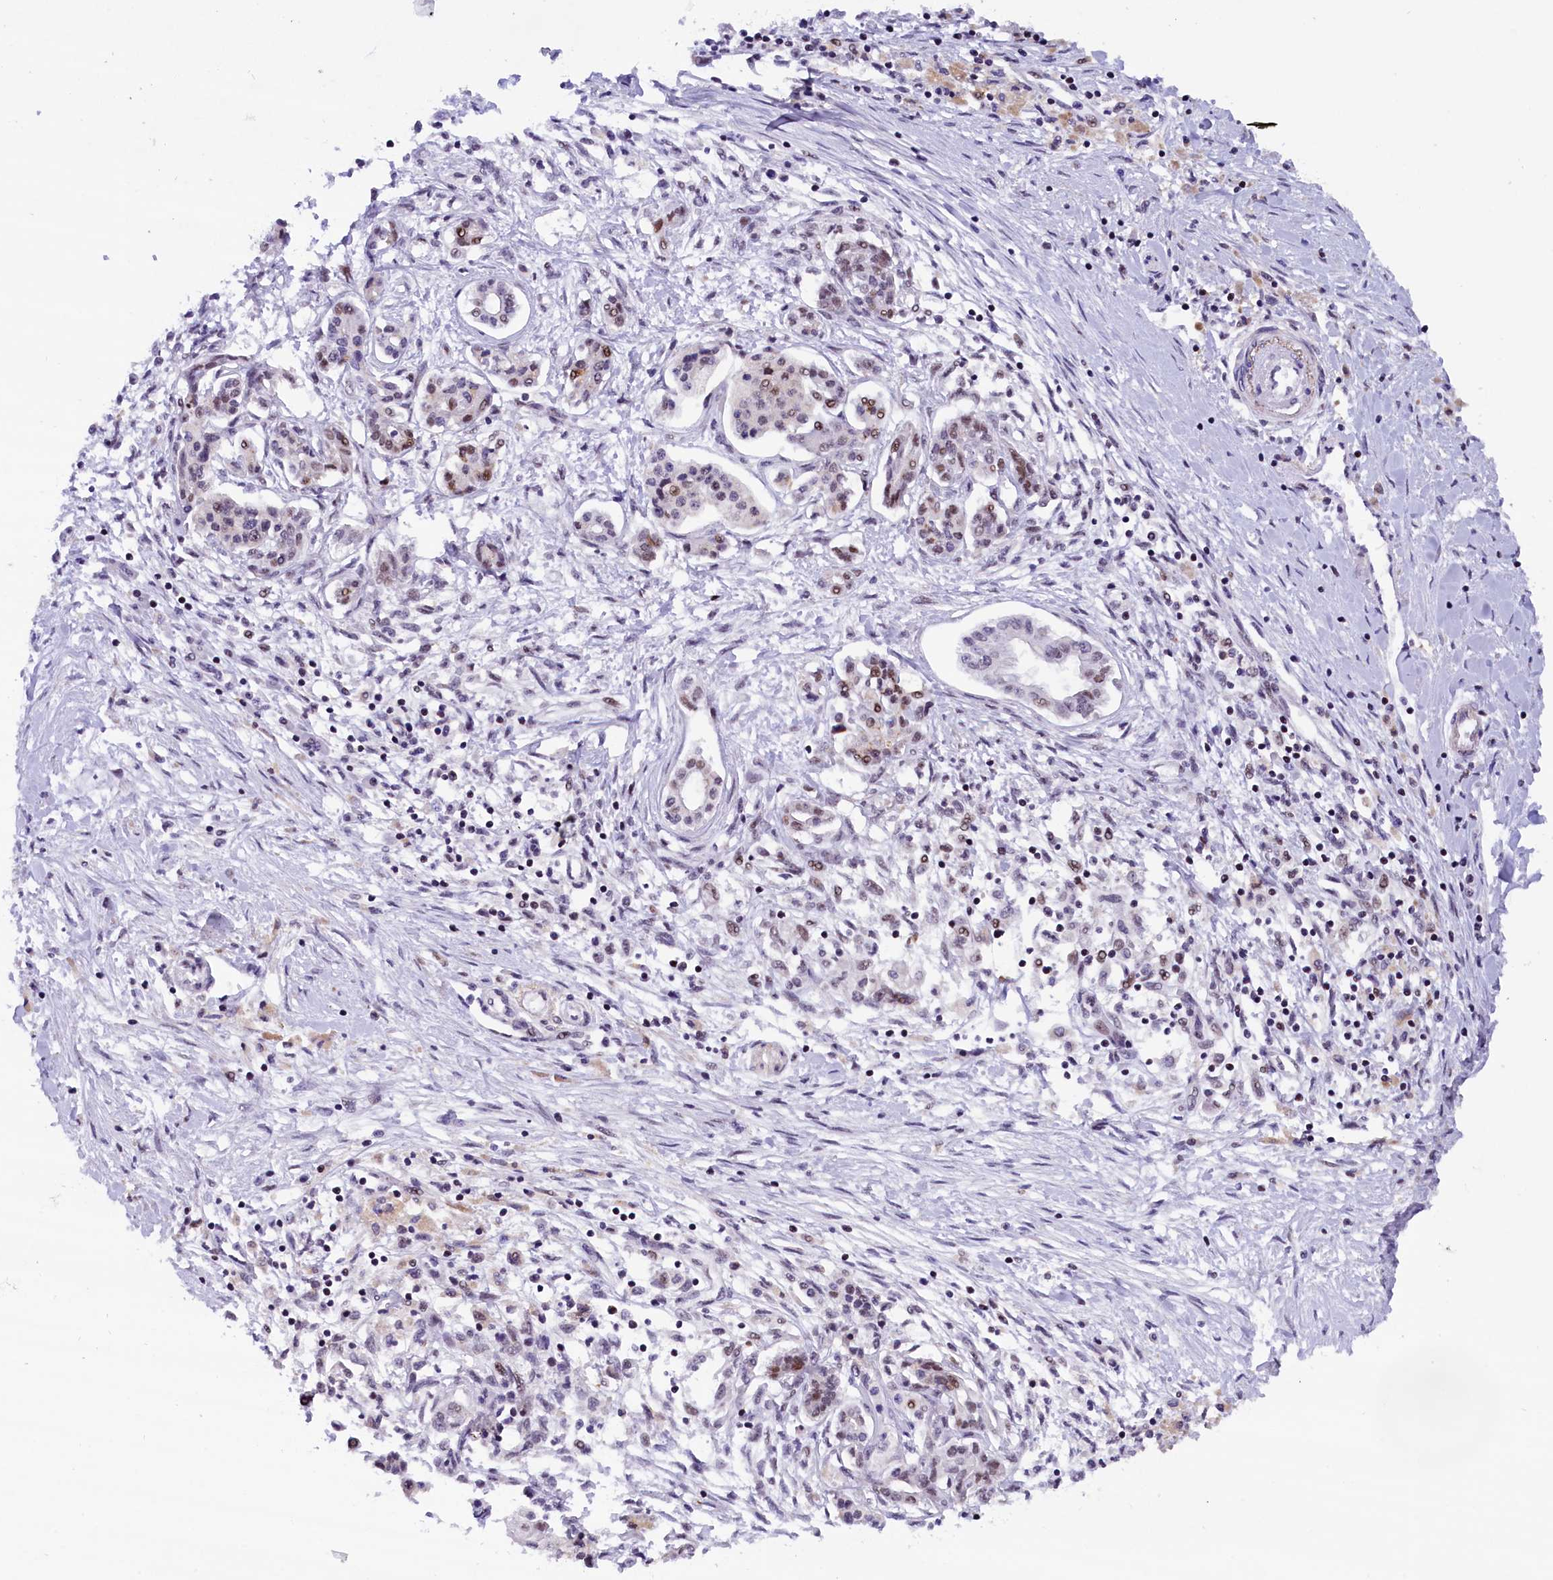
{"staining": {"intensity": "moderate", "quantity": "<25%", "location": "nuclear"}, "tissue": "pancreatic cancer", "cell_type": "Tumor cells", "image_type": "cancer", "snomed": [{"axis": "morphology", "description": "Adenocarcinoma, NOS"}, {"axis": "topography", "description": "Pancreas"}], "caption": "Protein analysis of pancreatic adenocarcinoma tissue demonstrates moderate nuclear expression in about <25% of tumor cells.", "gene": "CDYL2", "patient": {"sex": "female", "age": 50}}